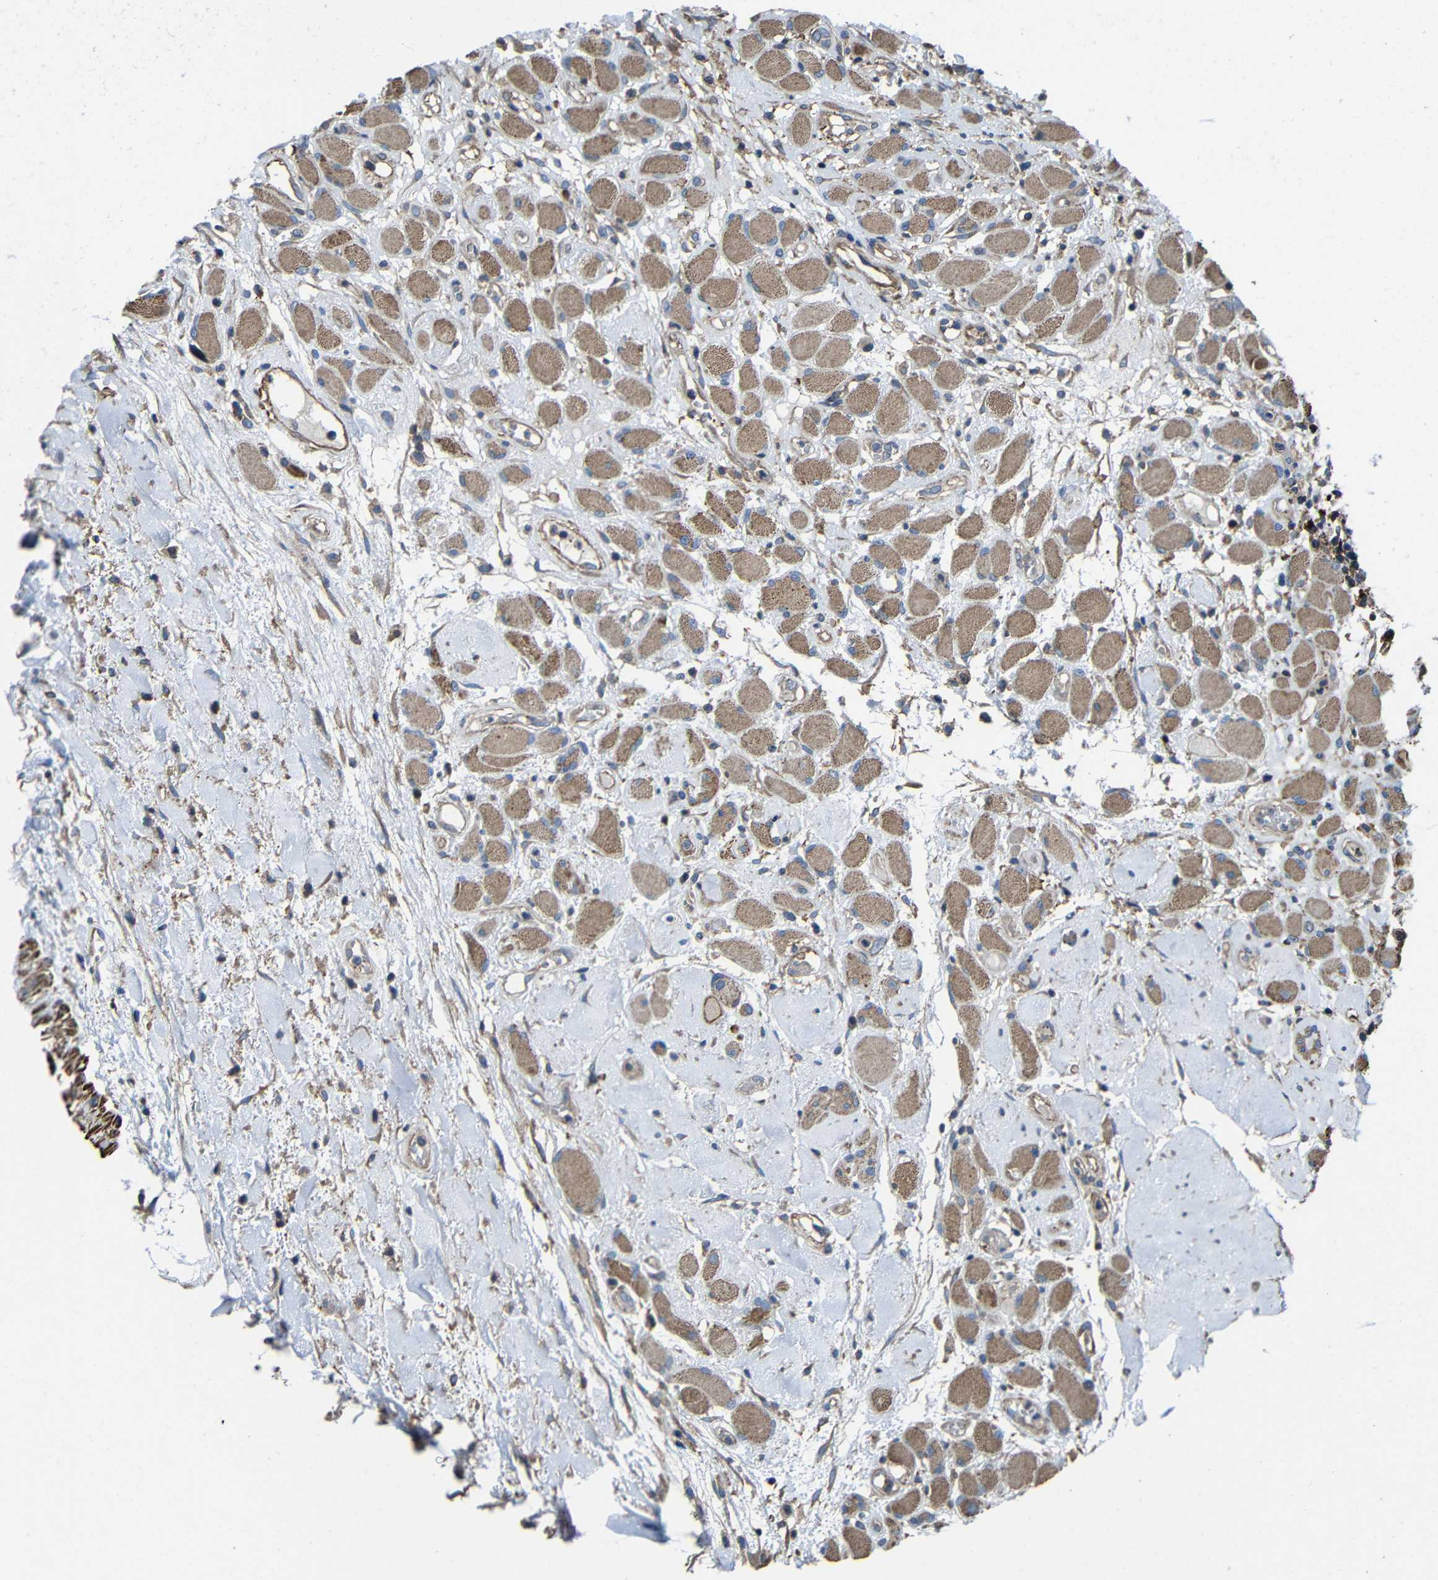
{"staining": {"intensity": "moderate", "quantity": ">75%", "location": "cytoplasmic/membranous"}, "tissue": "head and neck cancer", "cell_type": "Tumor cells", "image_type": "cancer", "snomed": [{"axis": "morphology", "description": "Squamous cell carcinoma, NOS"}, {"axis": "topography", "description": "Head-Neck"}], "caption": "There is medium levels of moderate cytoplasmic/membranous positivity in tumor cells of head and neck squamous cell carcinoma, as demonstrated by immunohistochemical staining (brown color).", "gene": "GDI1", "patient": {"sex": "male", "age": 62}}